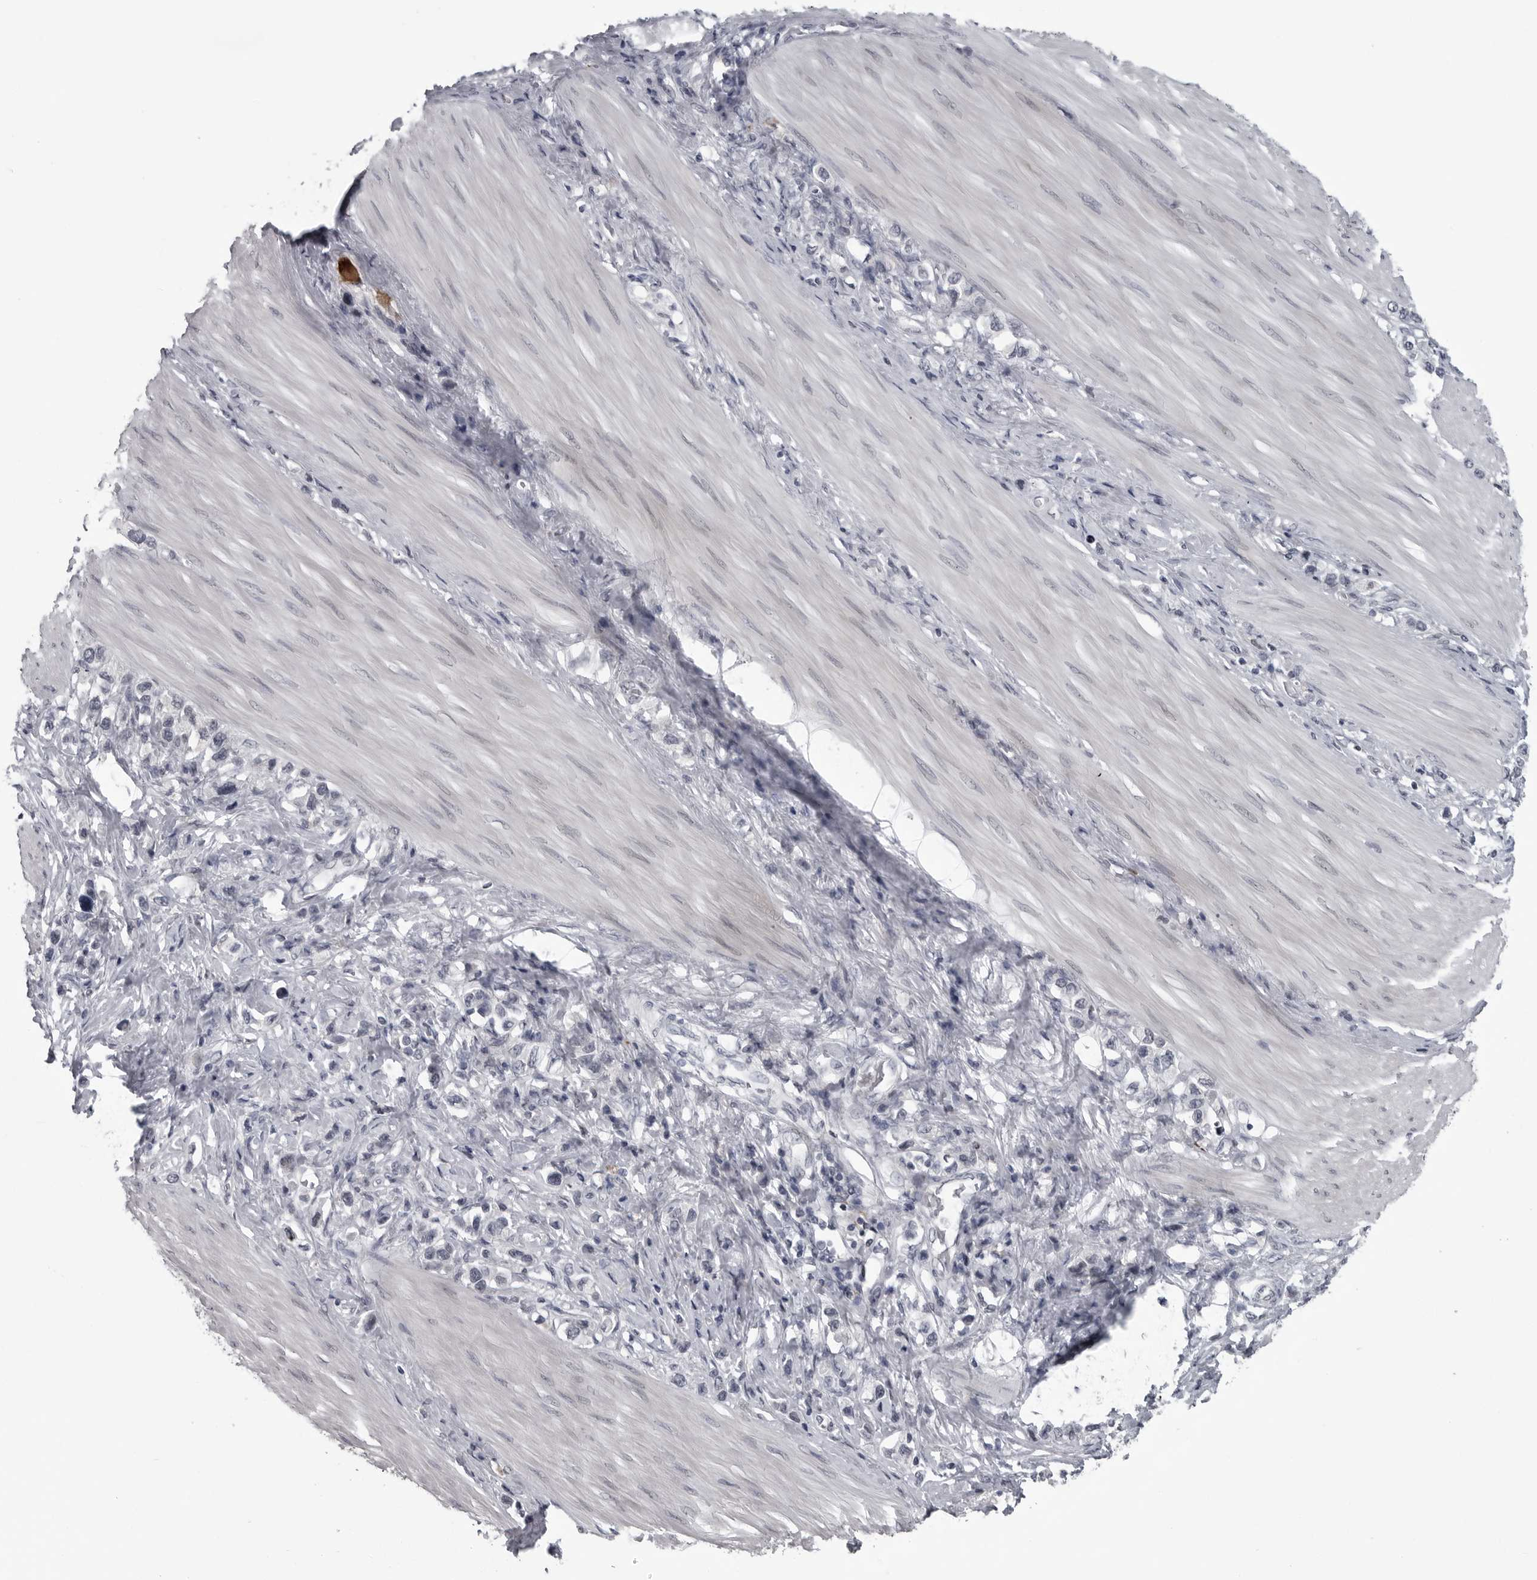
{"staining": {"intensity": "negative", "quantity": "none", "location": "none"}, "tissue": "stomach cancer", "cell_type": "Tumor cells", "image_type": "cancer", "snomed": [{"axis": "morphology", "description": "Adenocarcinoma, NOS"}, {"axis": "topography", "description": "Stomach"}], "caption": "An immunohistochemistry photomicrograph of adenocarcinoma (stomach) is shown. There is no staining in tumor cells of adenocarcinoma (stomach).", "gene": "LYSMD1", "patient": {"sex": "female", "age": 65}}